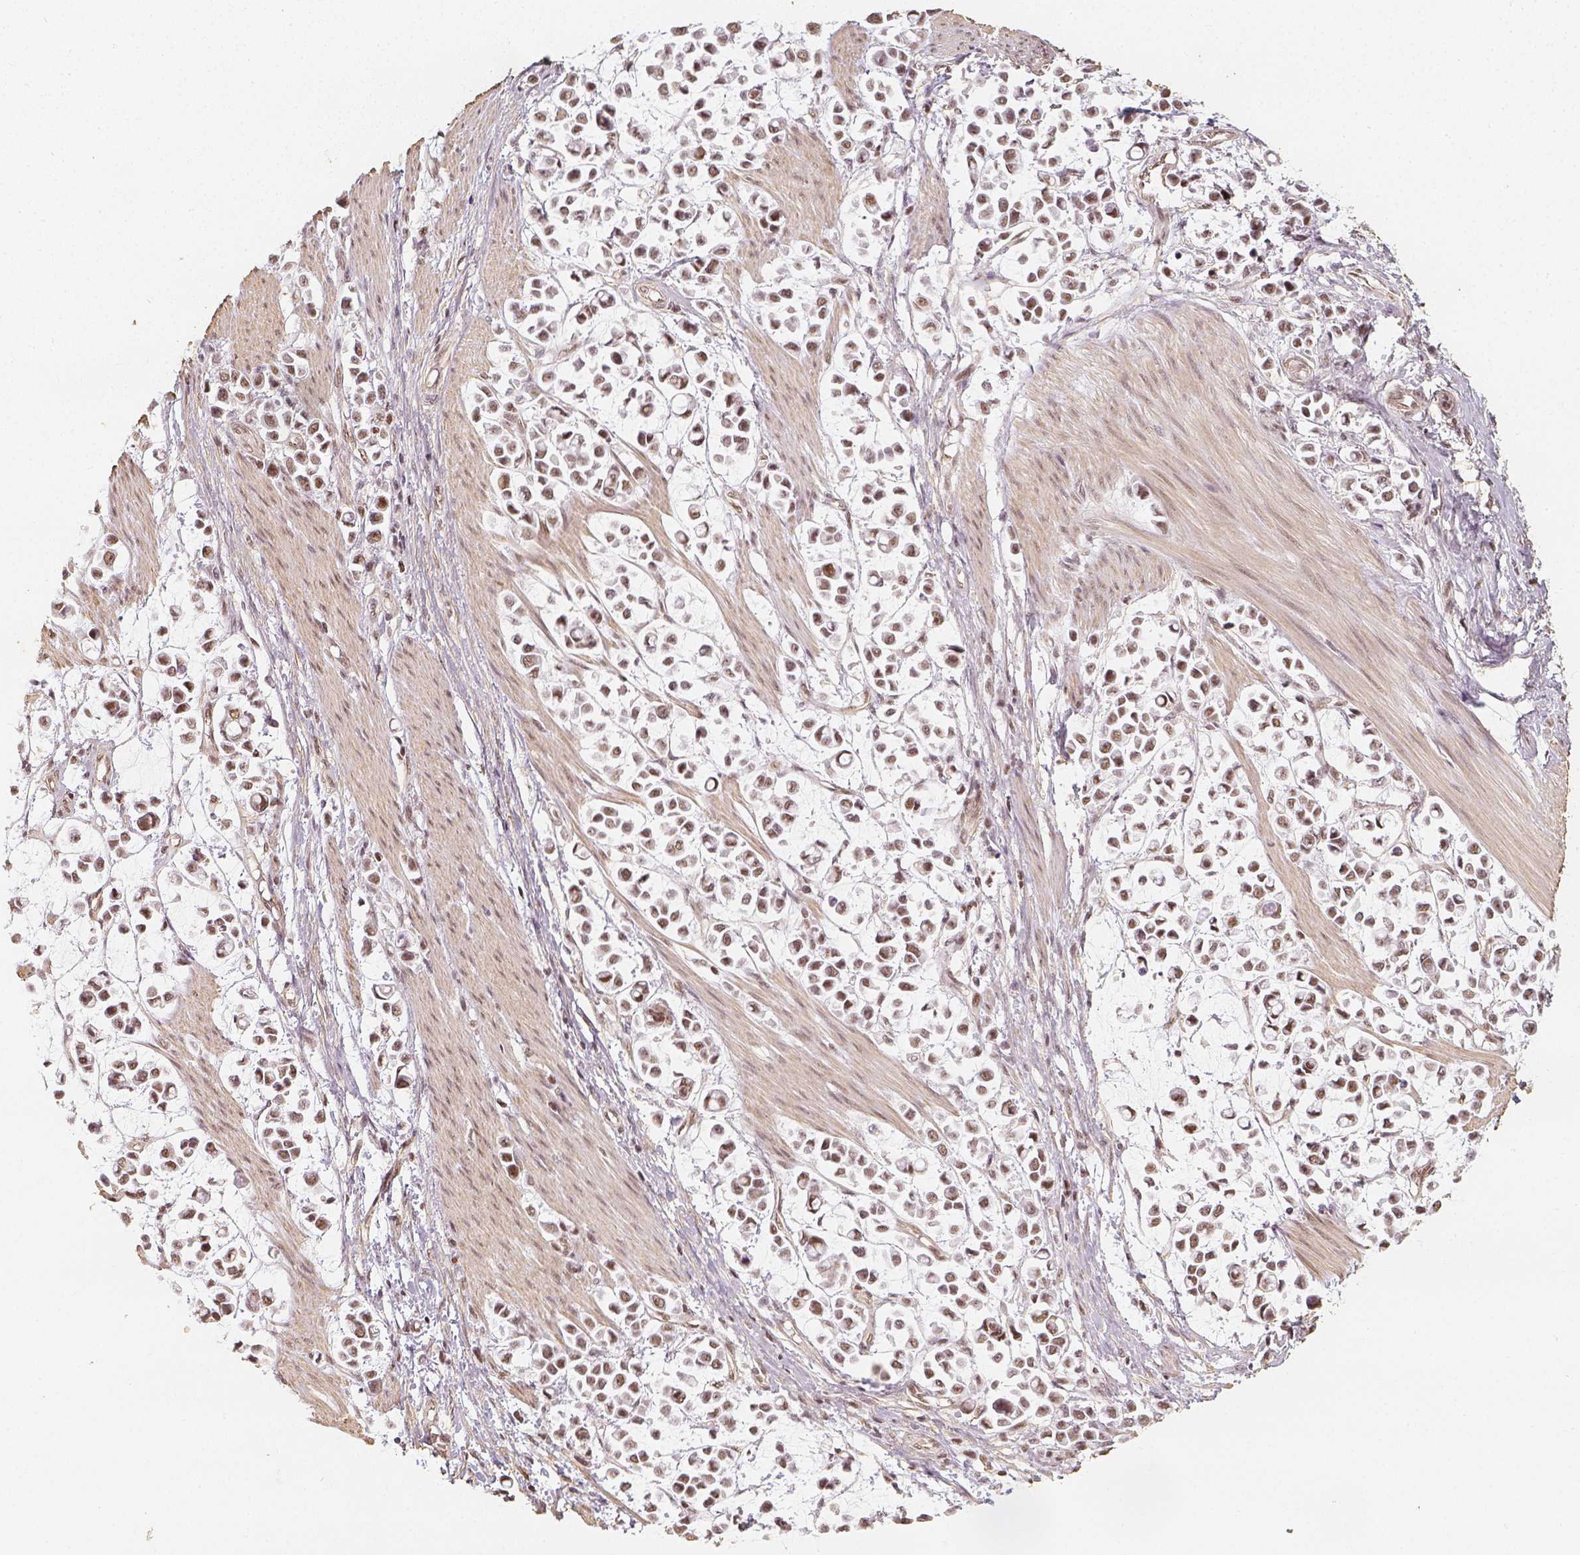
{"staining": {"intensity": "moderate", "quantity": ">75%", "location": "nuclear"}, "tissue": "stomach cancer", "cell_type": "Tumor cells", "image_type": "cancer", "snomed": [{"axis": "morphology", "description": "Adenocarcinoma, NOS"}, {"axis": "topography", "description": "Stomach"}], "caption": "A brown stain highlights moderate nuclear staining of a protein in stomach adenocarcinoma tumor cells.", "gene": "HDAC1", "patient": {"sex": "male", "age": 82}}